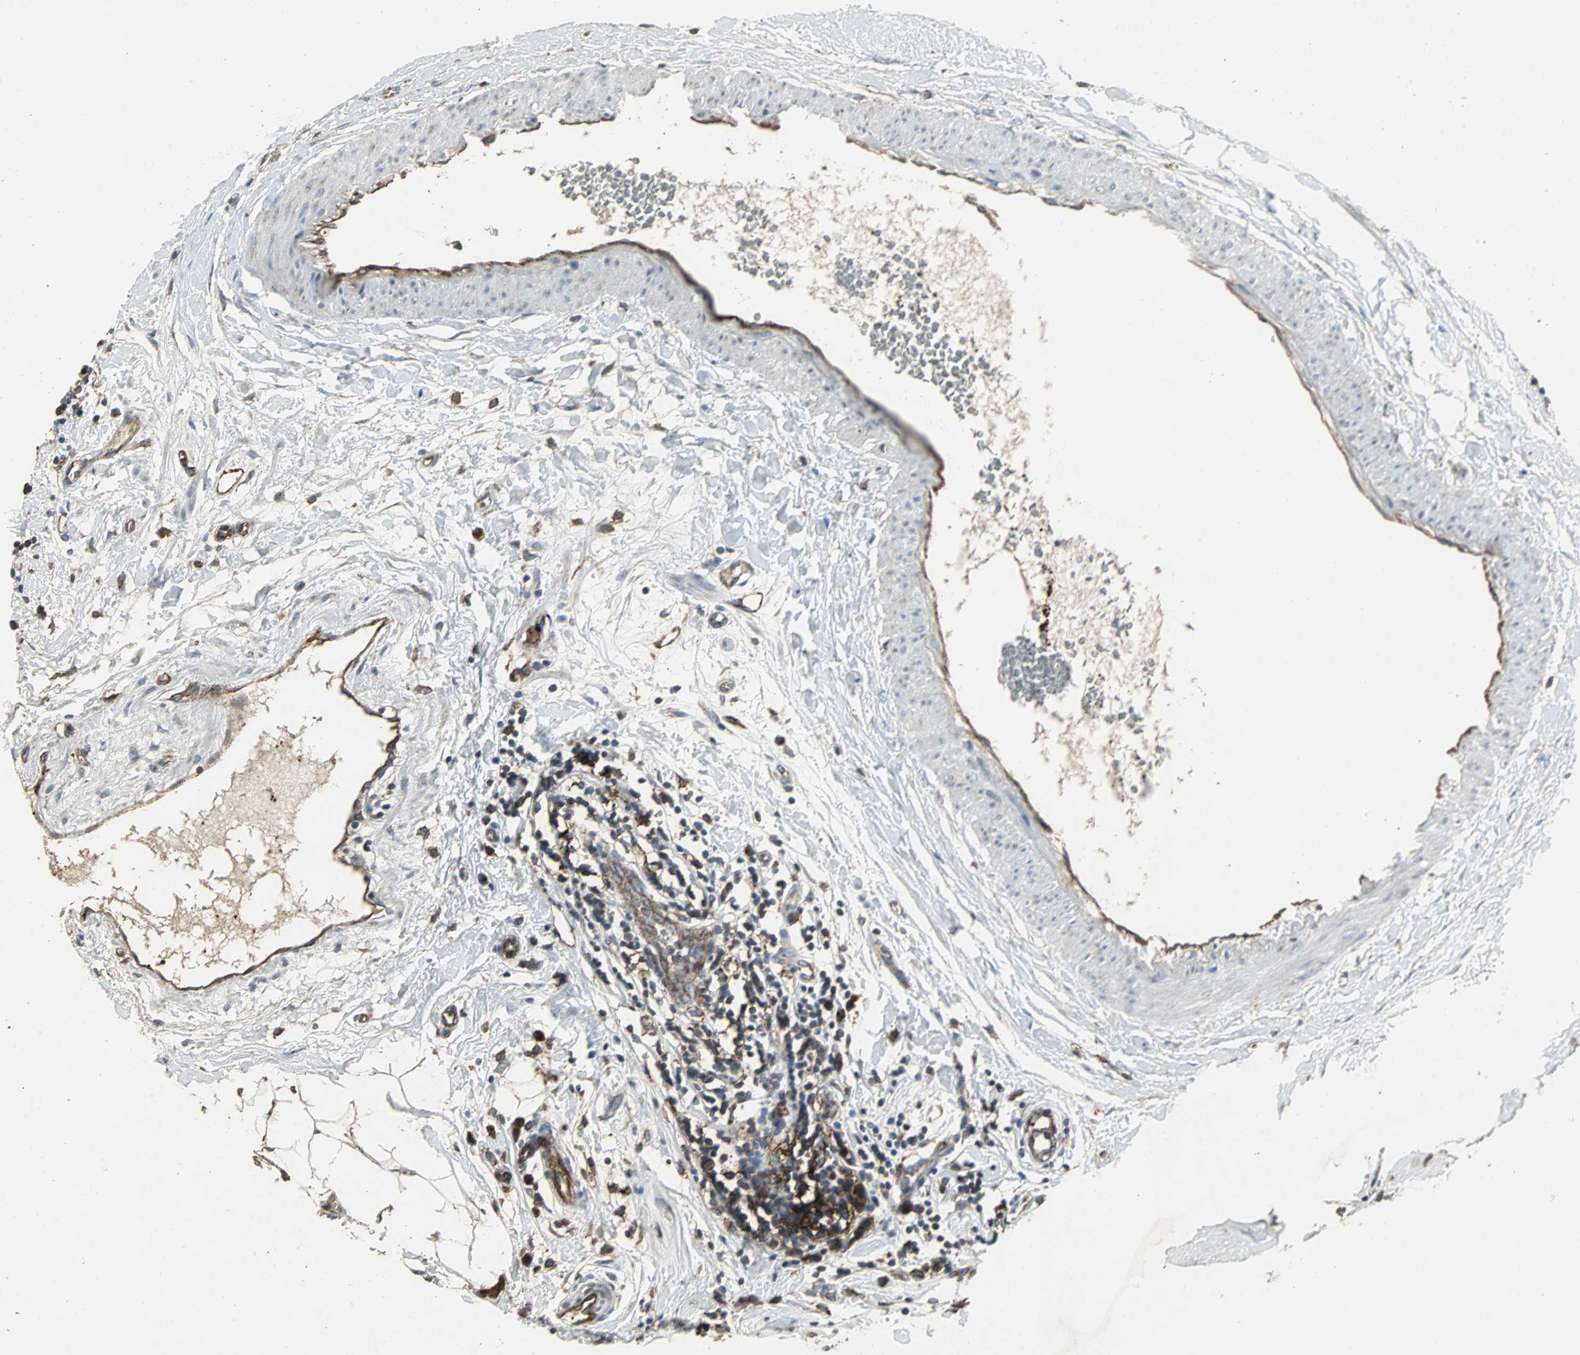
{"staining": {"intensity": "moderate", "quantity": ">75%", "location": "cytoplasmic/membranous"}, "tissue": "breast cancer", "cell_type": "Tumor cells", "image_type": "cancer", "snomed": [{"axis": "morphology", "description": "Duct carcinoma"}, {"axis": "topography", "description": "Breast"}], "caption": "Protein expression analysis of human intraductal carcinoma (breast) reveals moderate cytoplasmic/membranous staining in approximately >75% of tumor cells. Nuclei are stained in blue.", "gene": "F11R", "patient": {"sex": "female", "age": 40}}